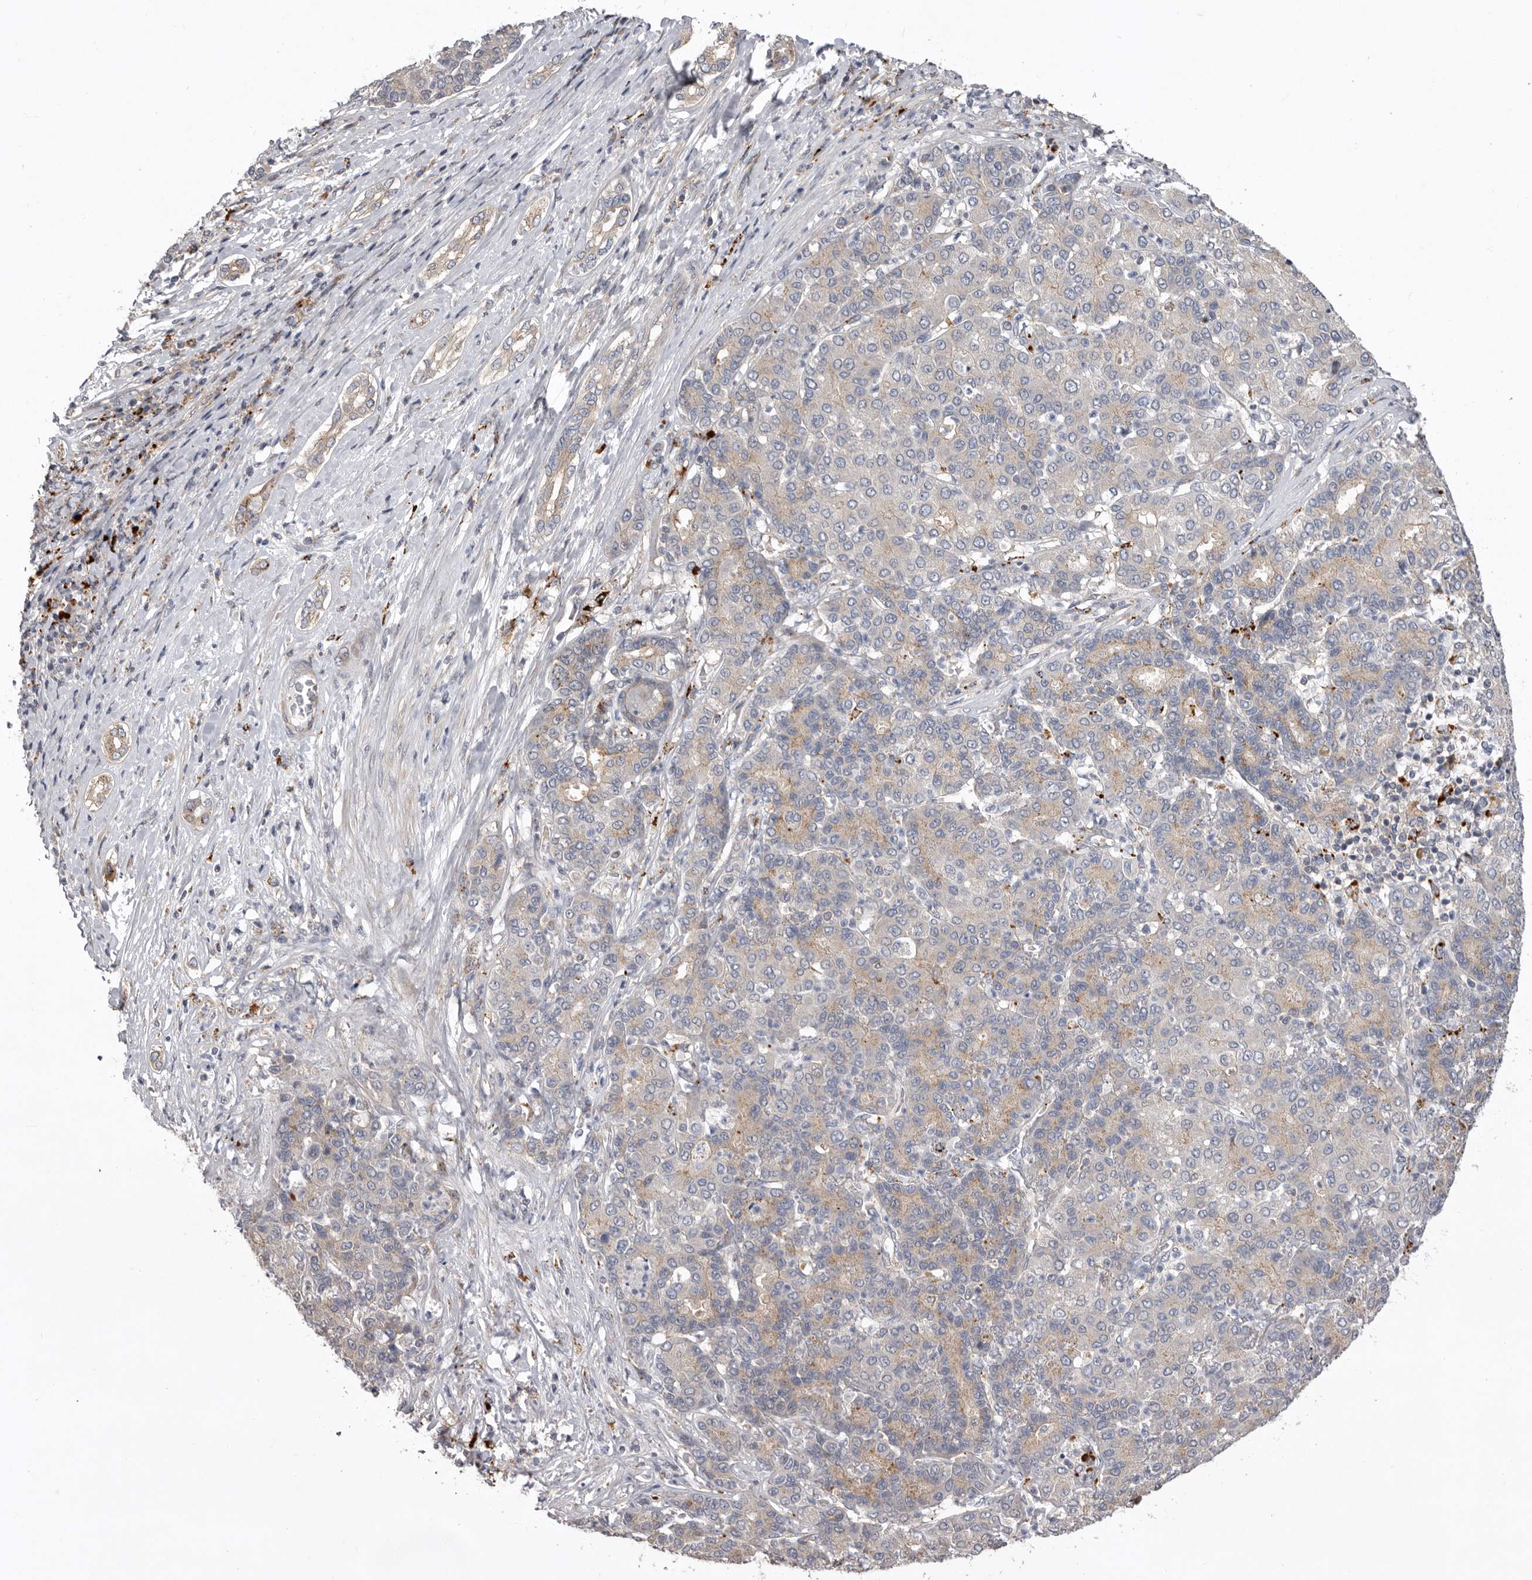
{"staining": {"intensity": "weak", "quantity": "<25%", "location": "cytoplasmic/membranous"}, "tissue": "liver cancer", "cell_type": "Tumor cells", "image_type": "cancer", "snomed": [{"axis": "morphology", "description": "Carcinoma, Hepatocellular, NOS"}, {"axis": "topography", "description": "Liver"}], "caption": "Immunohistochemistry (IHC) of human liver hepatocellular carcinoma shows no positivity in tumor cells. Brightfield microscopy of immunohistochemistry stained with DAB (3,3'-diaminobenzidine) (brown) and hematoxylin (blue), captured at high magnification.", "gene": "WDR47", "patient": {"sex": "male", "age": 65}}